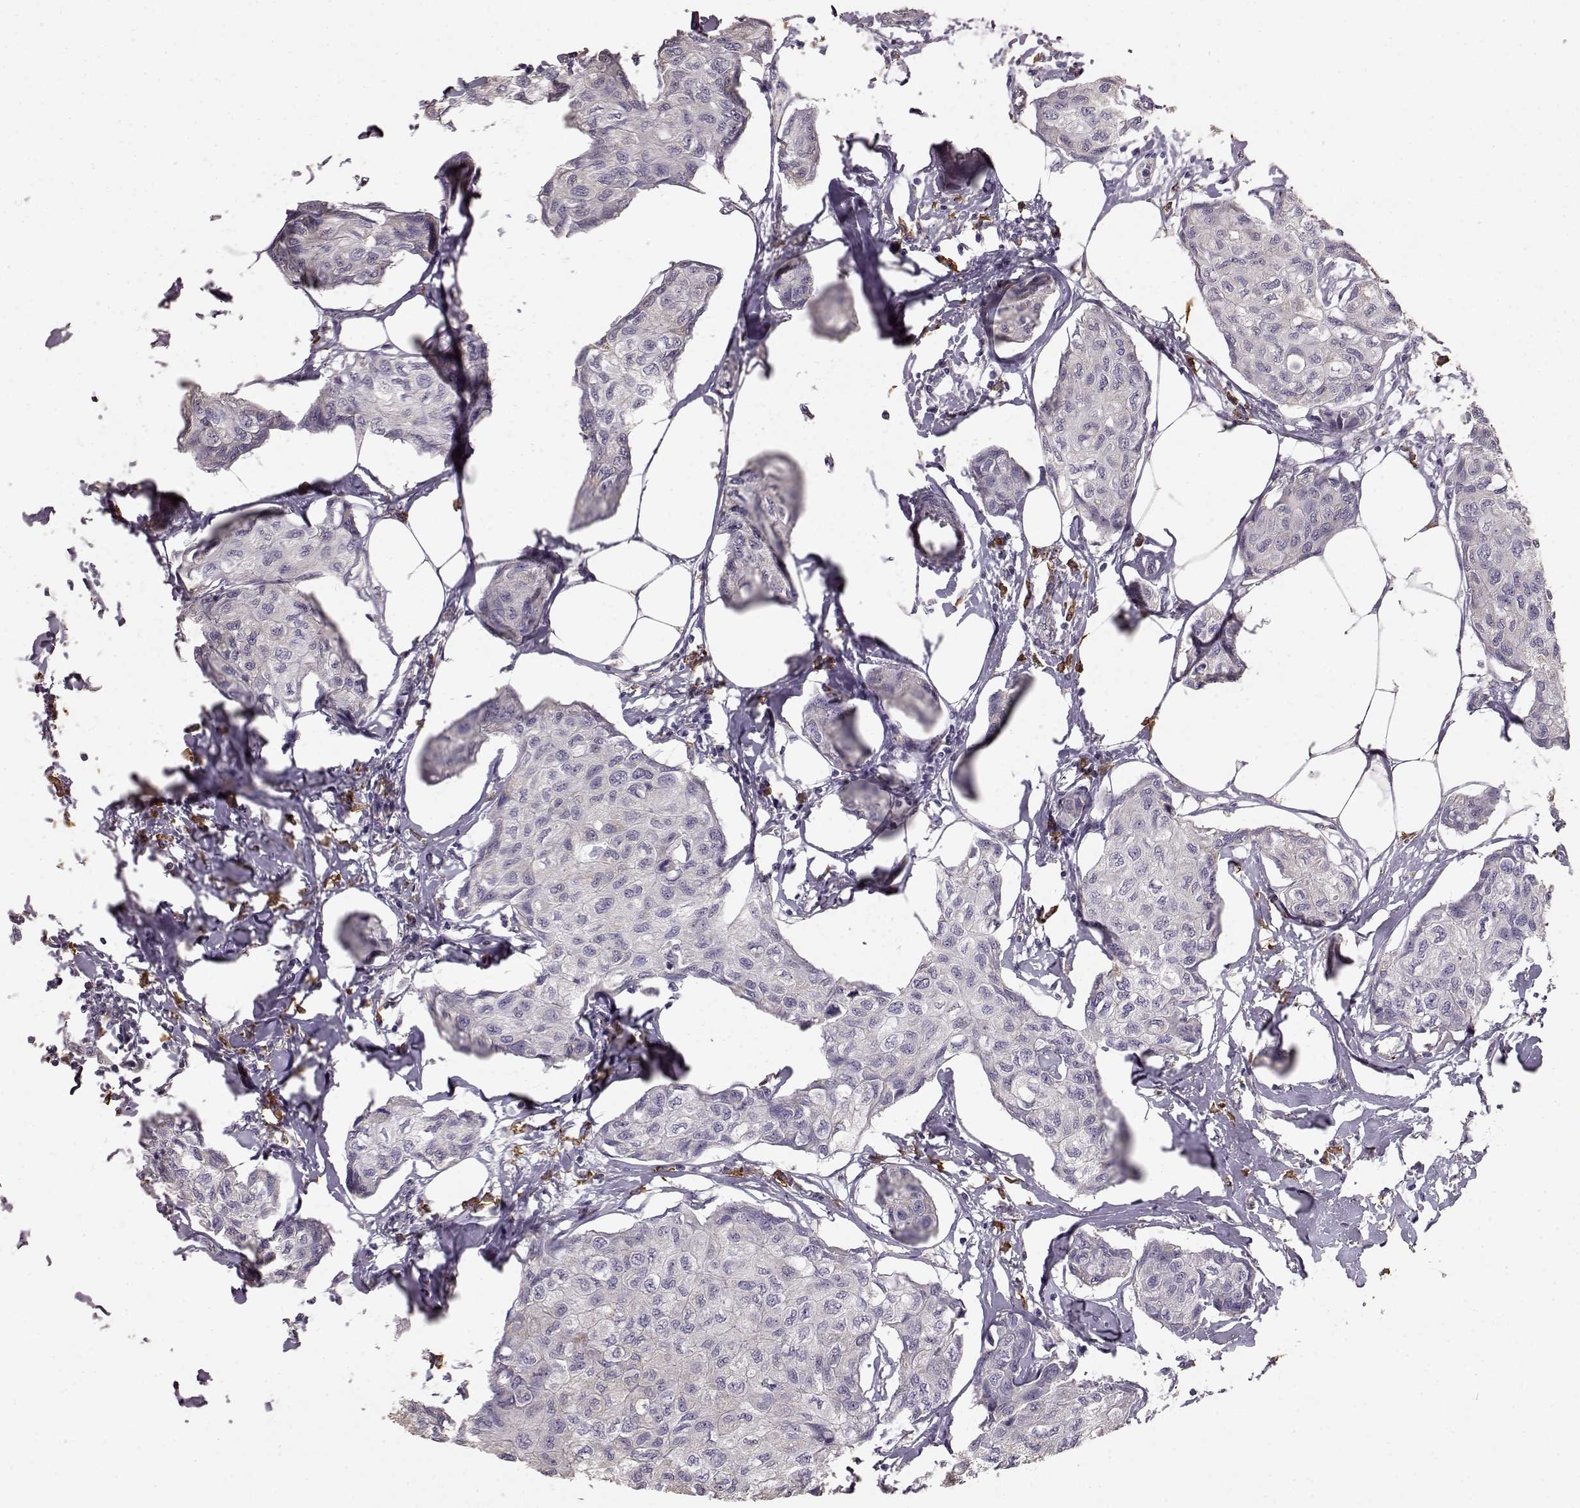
{"staining": {"intensity": "negative", "quantity": "none", "location": "none"}, "tissue": "breast cancer", "cell_type": "Tumor cells", "image_type": "cancer", "snomed": [{"axis": "morphology", "description": "Duct carcinoma"}, {"axis": "topography", "description": "Breast"}], "caption": "IHC micrograph of neoplastic tissue: breast cancer (invasive ductal carcinoma) stained with DAB (3,3'-diaminobenzidine) demonstrates no significant protein staining in tumor cells. (DAB (3,3'-diaminobenzidine) immunohistochemistry with hematoxylin counter stain).", "gene": "GABRG3", "patient": {"sex": "female", "age": 80}}